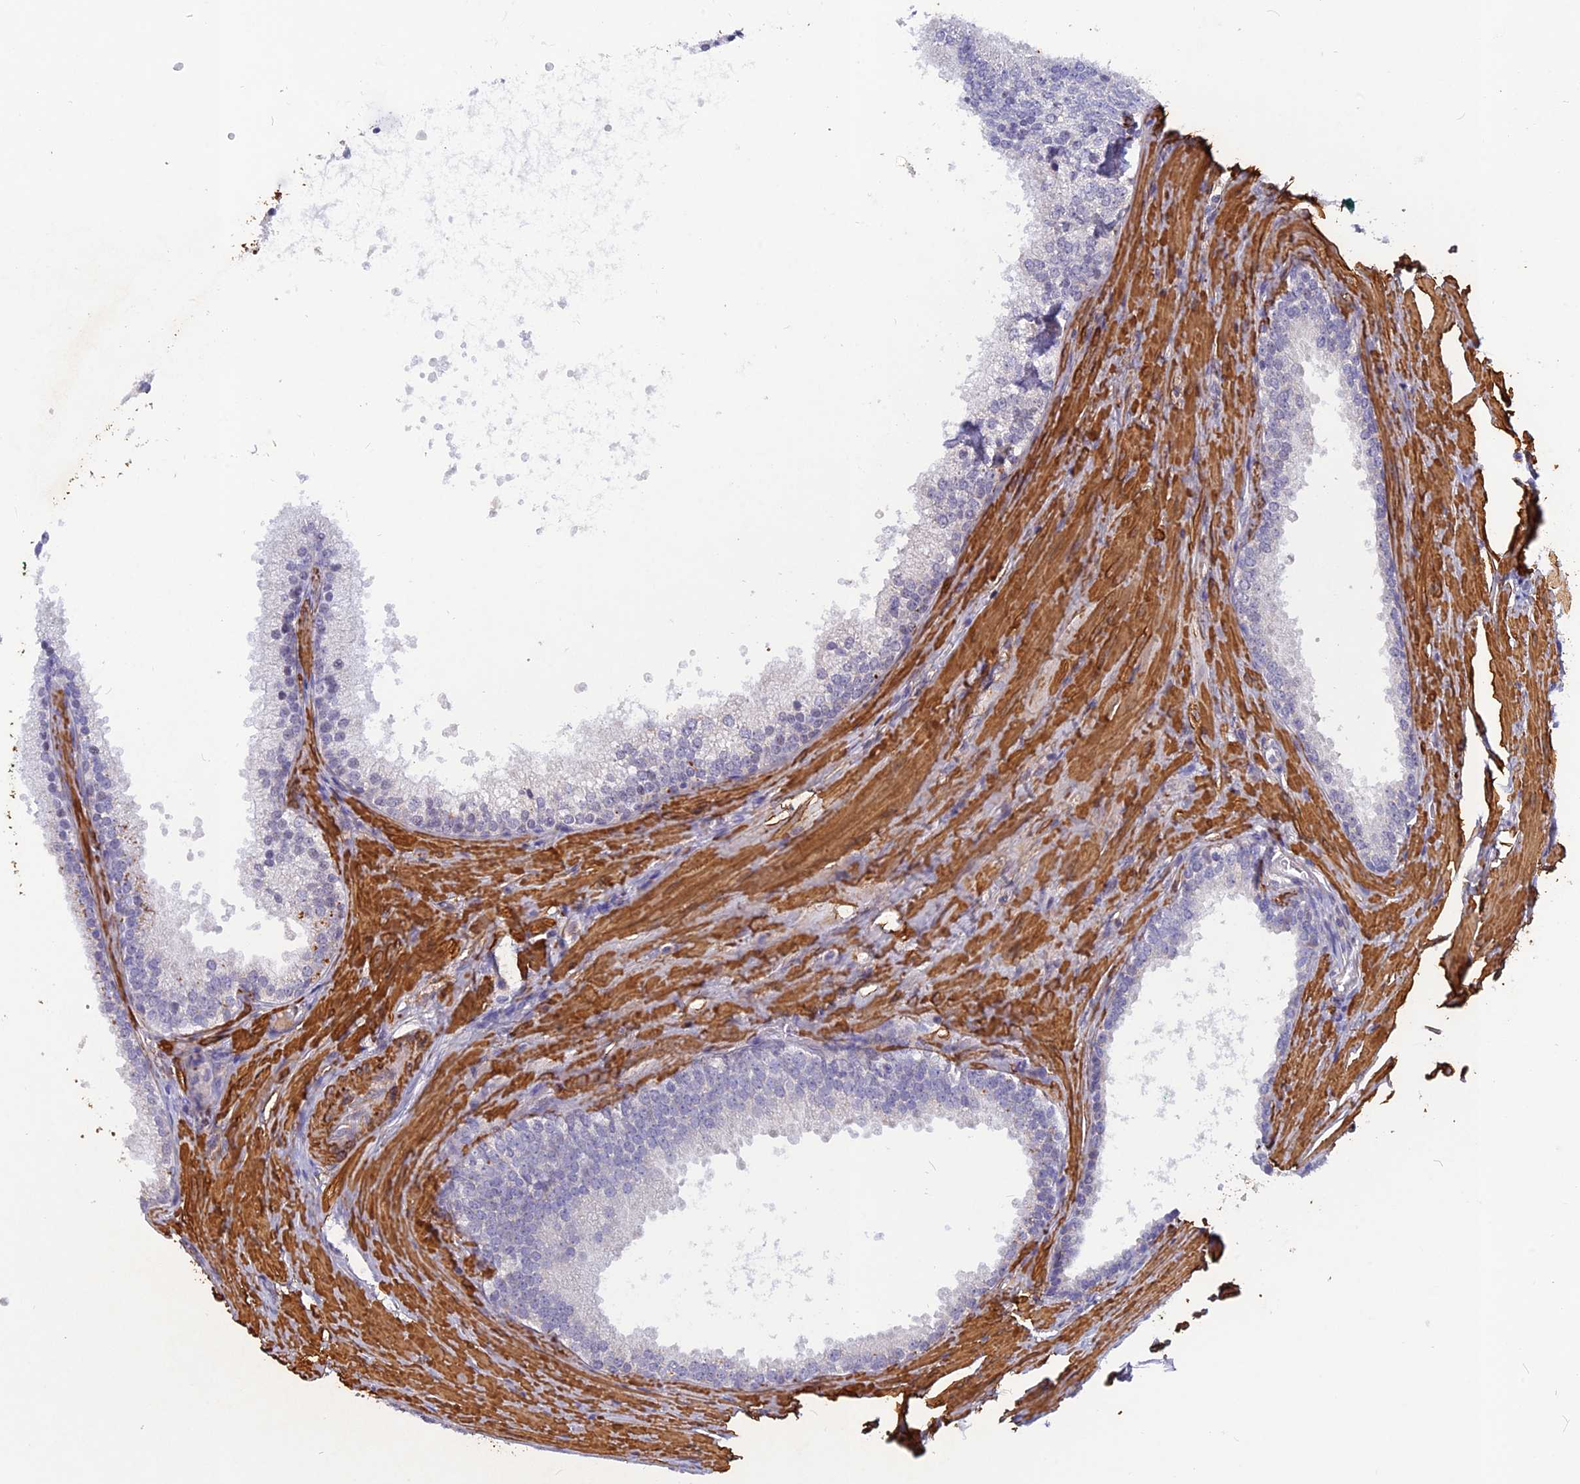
{"staining": {"intensity": "negative", "quantity": "none", "location": "none"}, "tissue": "prostate", "cell_type": "Glandular cells", "image_type": "normal", "snomed": [{"axis": "morphology", "description": "Normal tissue, NOS"}, {"axis": "topography", "description": "Prostate"}], "caption": "High magnification brightfield microscopy of unremarkable prostate stained with DAB (brown) and counterstained with hematoxylin (blue): glandular cells show no significant staining. (Stains: DAB (3,3'-diaminobenzidine) immunohistochemistry (IHC) with hematoxylin counter stain, Microscopy: brightfield microscopy at high magnification).", "gene": "CCDC154", "patient": {"sex": "male", "age": 60}}